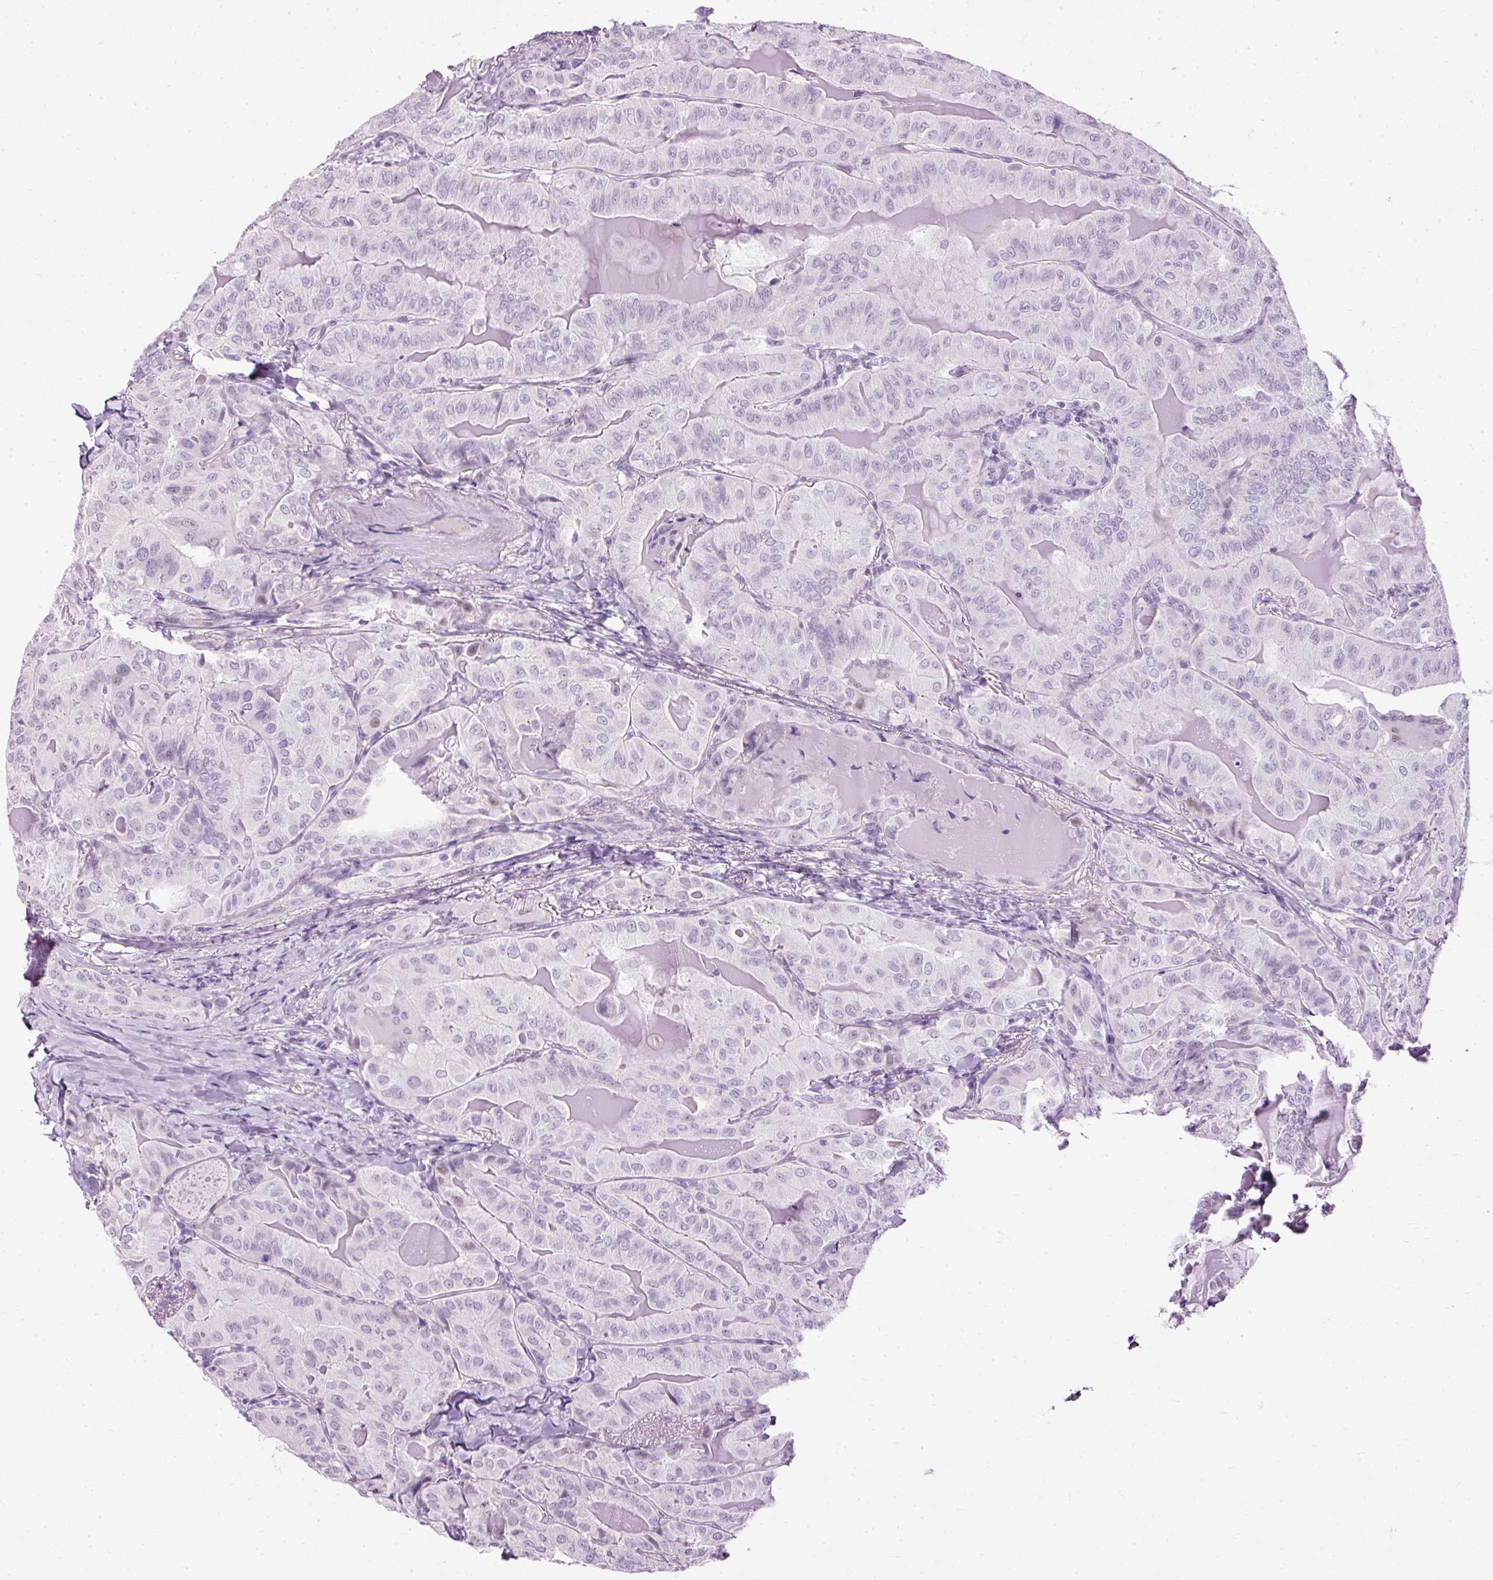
{"staining": {"intensity": "negative", "quantity": "none", "location": "none"}, "tissue": "thyroid cancer", "cell_type": "Tumor cells", "image_type": "cancer", "snomed": [{"axis": "morphology", "description": "Papillary adenocarcinoma, NOS"}, {"axis": "topography", "description": "Thyroid gland"}], "caption": "This is a image of immunohistochemistry (IHC) staining of thyroid cancer, which shows no positivity in tumor cells.", "gene": "PDE6B", "patient": {"sex": "female", "age": 68}}